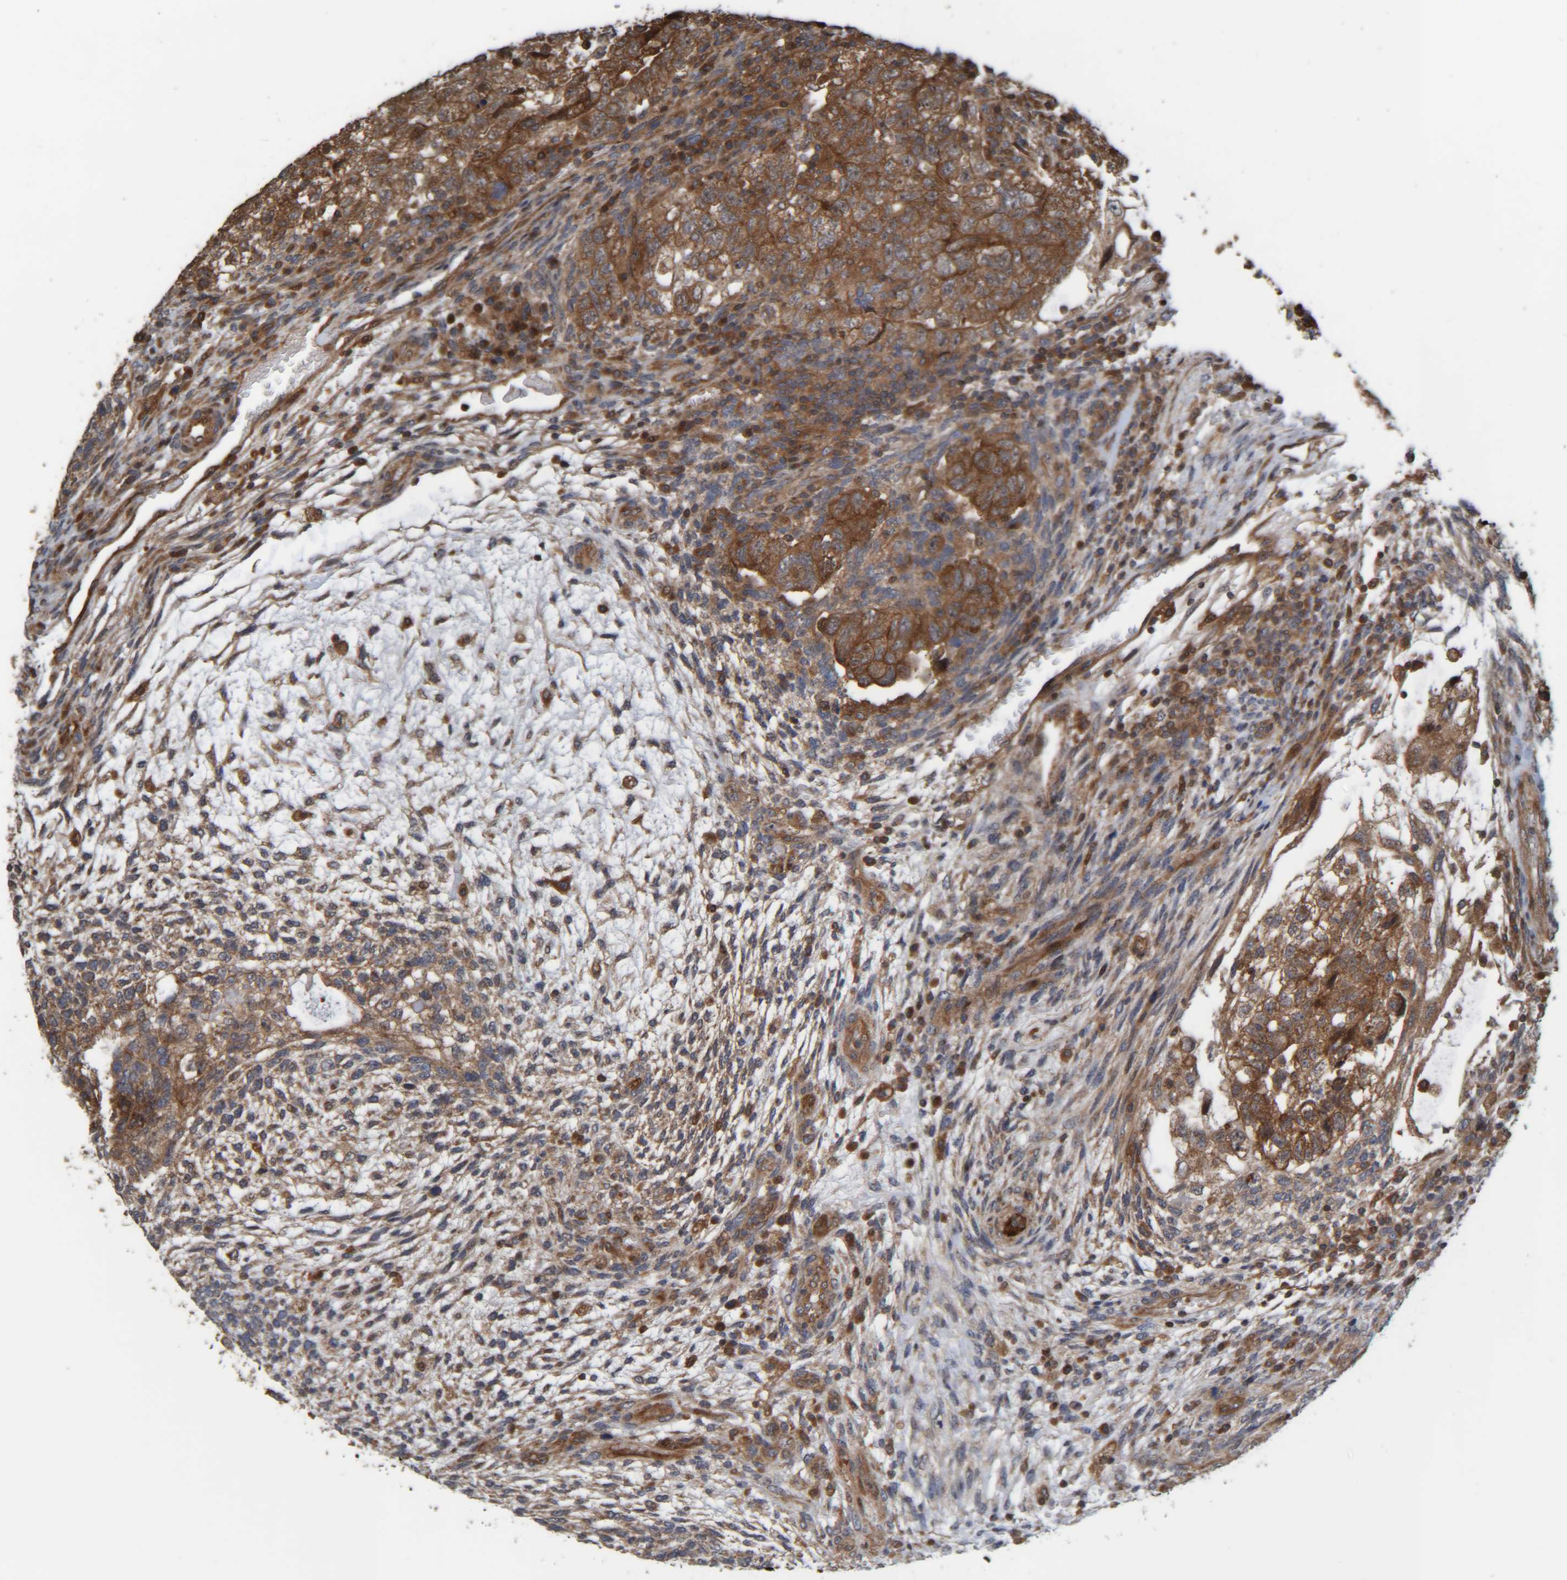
{"staining": {"intensity": "moderate", "quantity": ">75%", "location": "cytoplasmic/membranous"}, "tissue": "testis cancer", "cell_type": "Tumor cells", "image_type": "cancer", "snomed": [{"axis": "morphology", "description": "Carcinoma, Embryonal, NOS"}, {"axis": "topography", "description": "Testis"}], "caption": "An image showing moderate cytoplasmic/membranous staining in approximately >75% of tumor cells in embryonal carcinoma (testis), as visualized by brown immunohistochemical staining.", "gene": "CCDC57", "patient": {"sex": "male", "age": 36}}